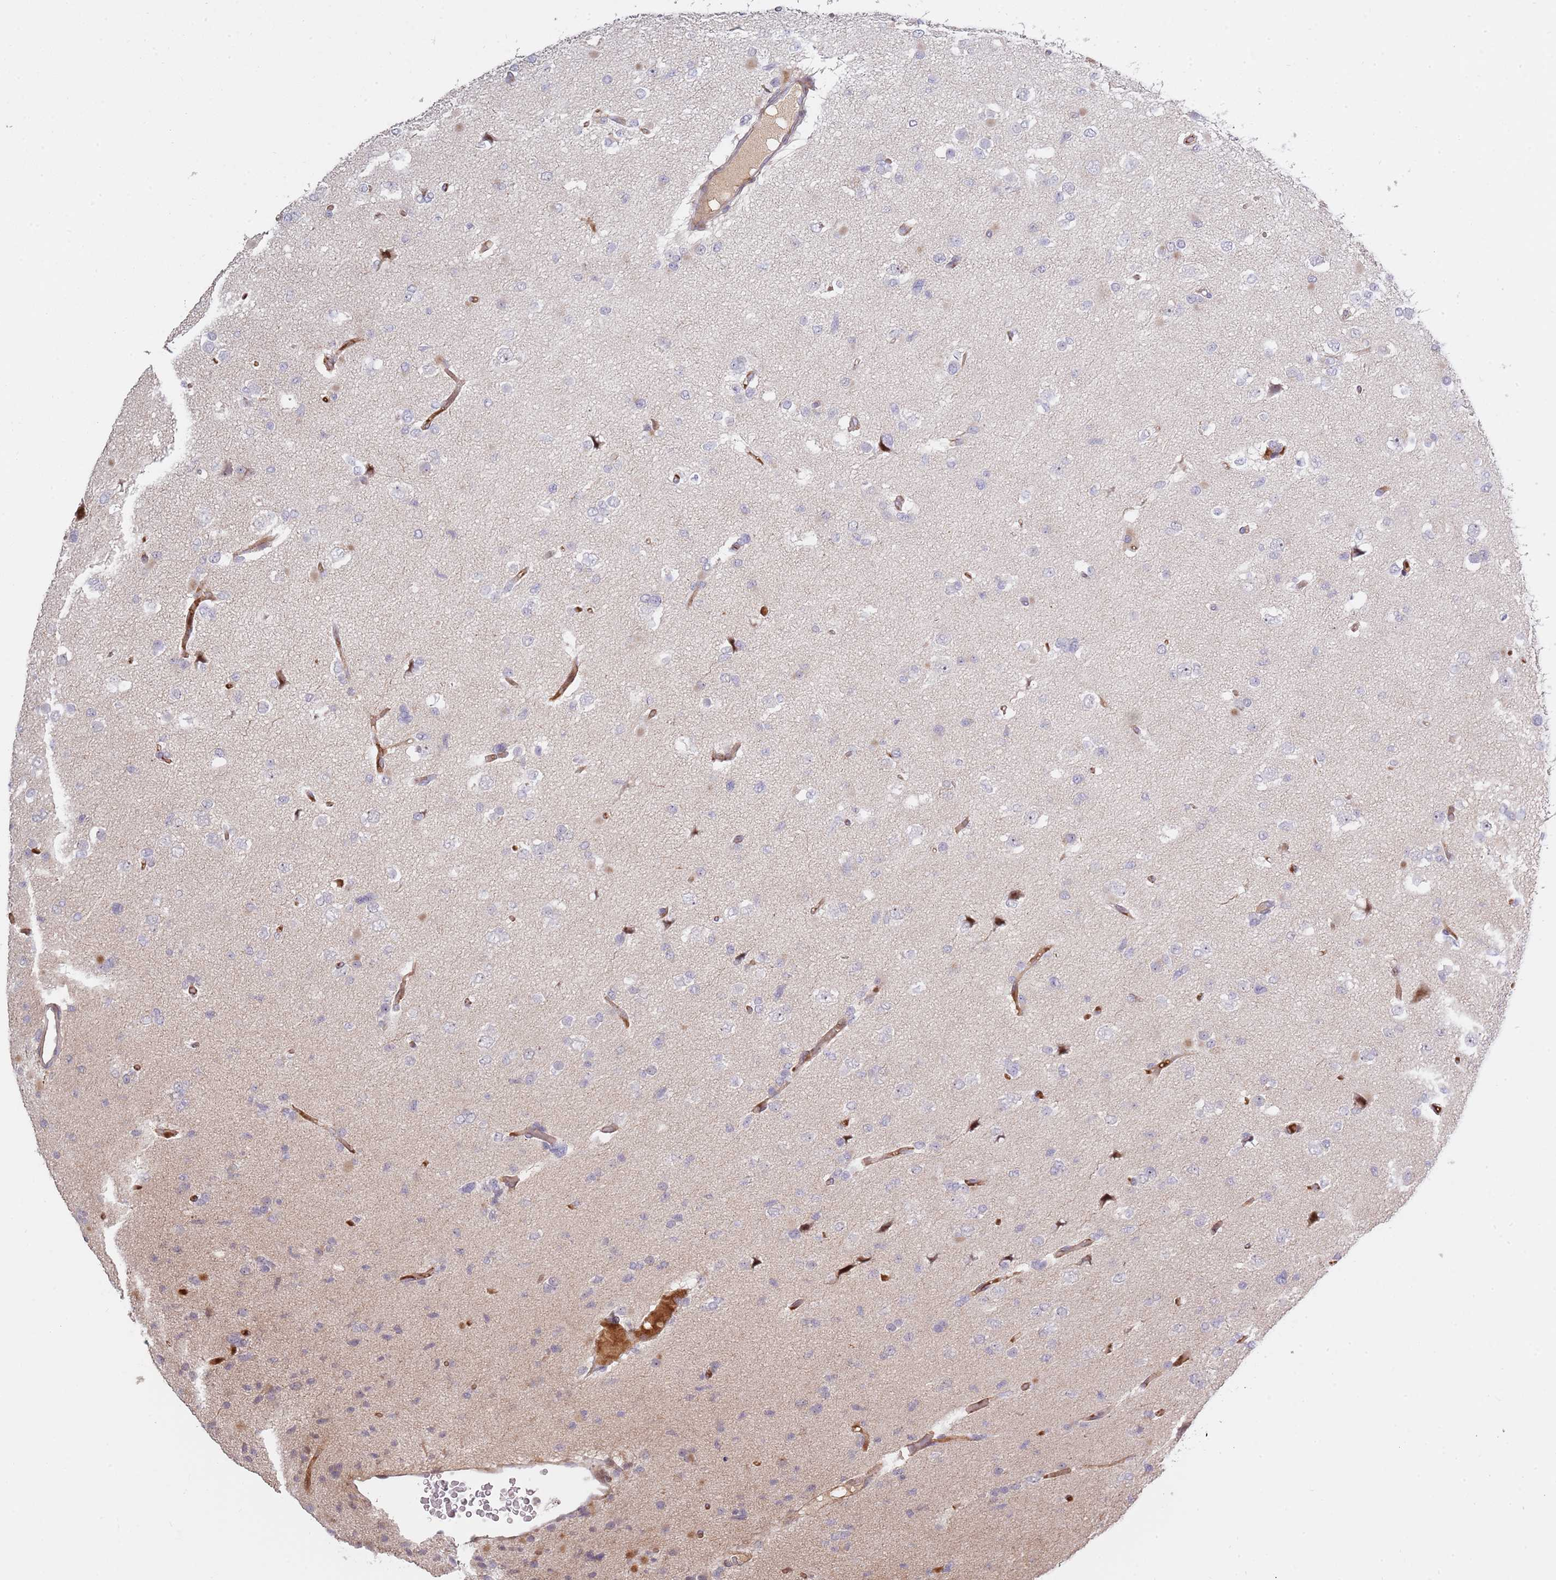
{"staining": {"intensity": "negative", "quantity": "none", "location": "none"}, "tissue": "glioma", "cell_type": "Tumor cells", "image_type": "cancer", "snomed": [{"axis": "morphology", "description": "Glioma, malignant, Low grade"}, {"axis": "topography", "description": "Brain"}], "caption": "This is an immunohistochemistry (IHC) photomicrograph of malignant glioma (low-grade). There is no positivity in tumor cells.", "gene": "SYNDIG1L", "patient": {"sex": "female", "age": 22}}